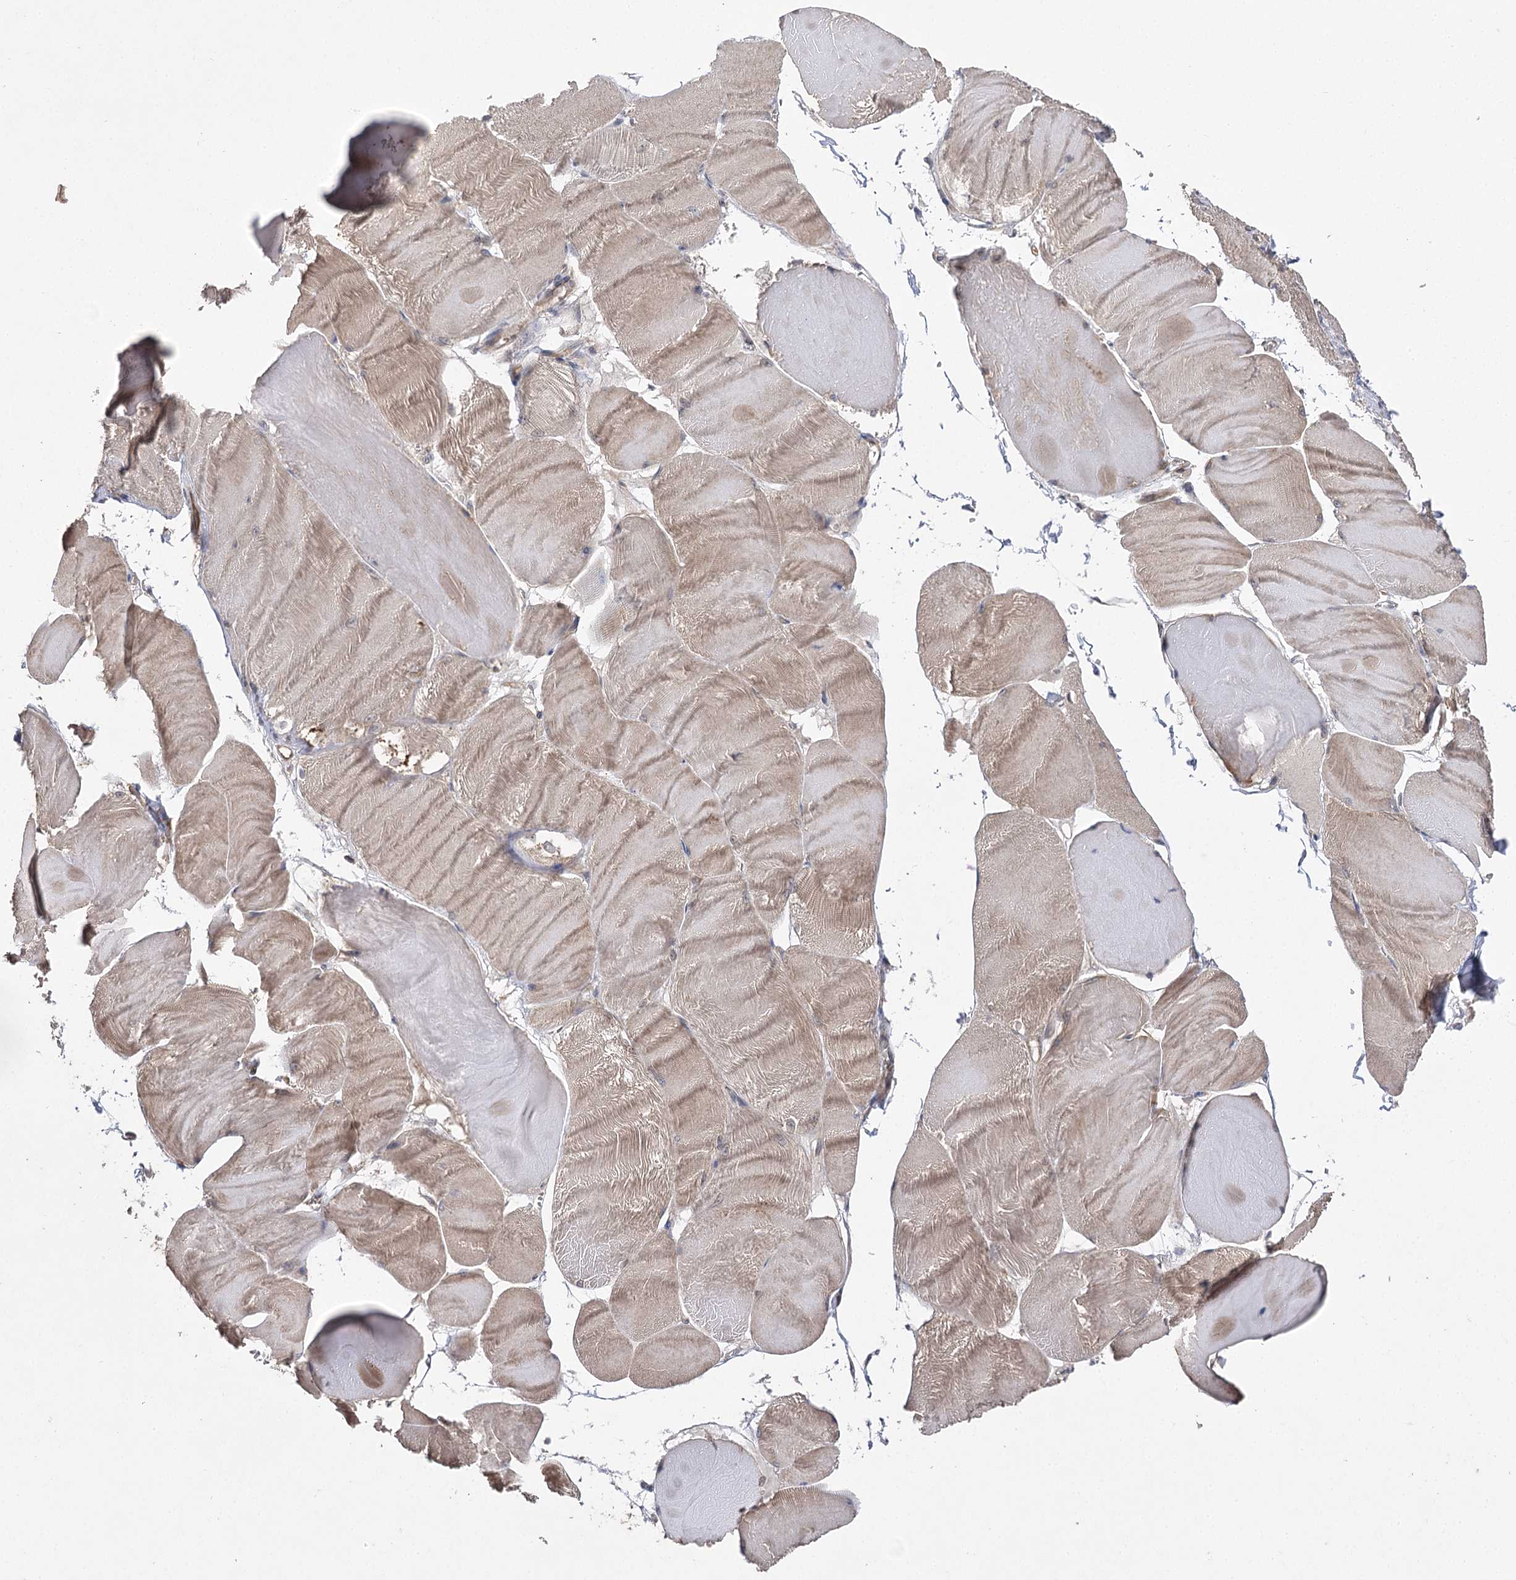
{"staining": {"intensity": "weak", "quantity": ">75%", "location": "cytoplasmic/membranous"}, "tissue": "skeletal muscle", "cell_type": "Myocytes", "image_type": "normal", "snomed": [{"axis": "morphology", "description": "Normal tissue, NOS"}, {"axis": "morphology", "description": "Basal cell carcinoma"}, {"axis": "topography", "description": "Skeletal muscle"}], "caption": "Protein expression by immunohistochemistry (IHC) demonstrates weak cytoplasmic/membranous staining in approximately >75% of myocytes in unremarkable skeletal muscle.", "gene": "BCR", "patient": {"sex": "female", "age": 64}}